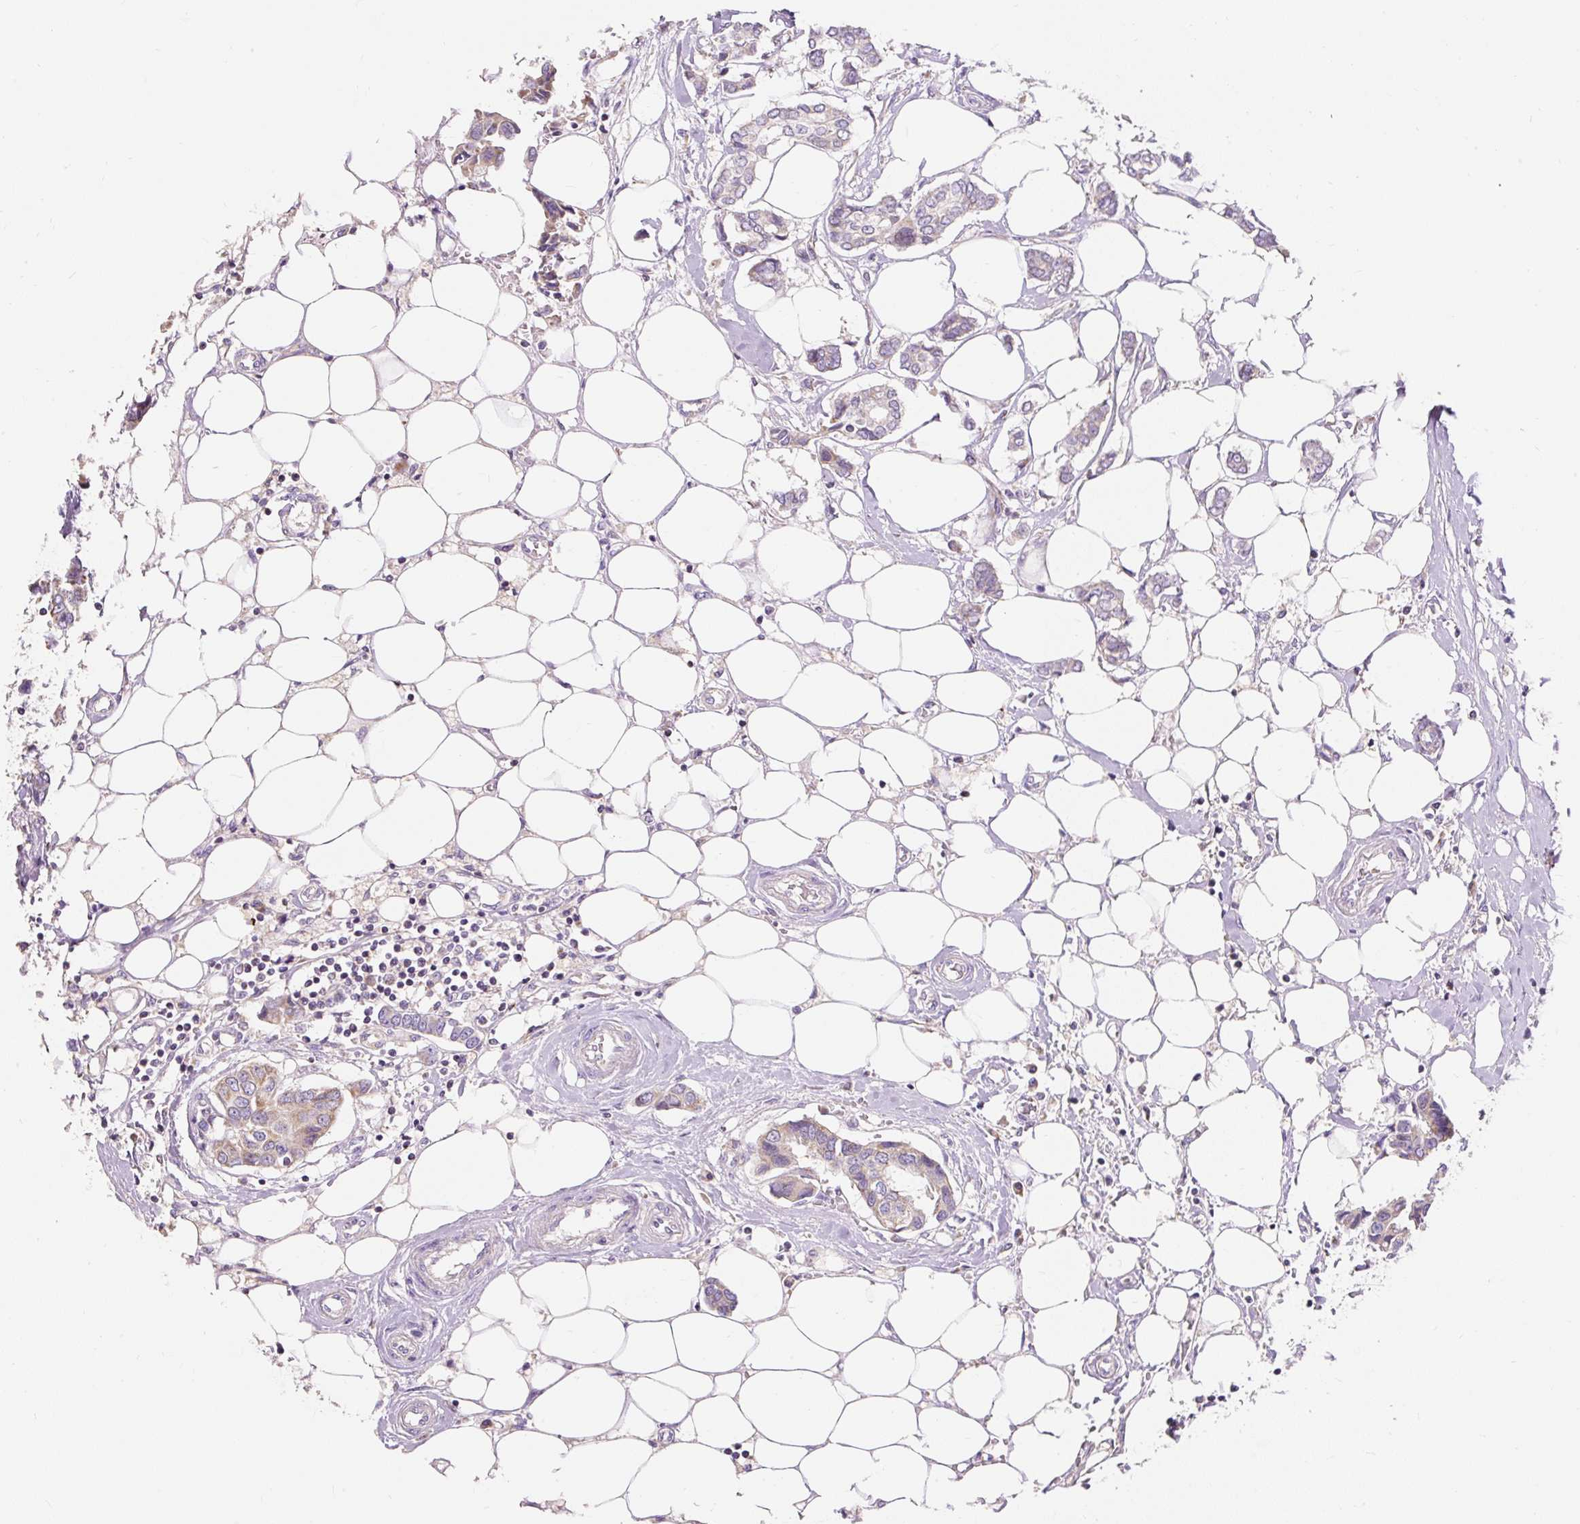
{"staining": {"intensity": "weak", "quantity": "25%-75%", "location": "cytoplasmic/membranous"}, "tissue": "breast cancer", "cell_type": "Tumor cells", "image_type": "cancer", "snomed": [{"axis": "morphology", "description": "Duct carcinoma"}, {"axis": "topography", "description": "Breast"}], "caption": "Breast intraductal carcinoma stained with a protein marker exhibits weak staining in tumor cells.", "gene": "PMAIP1", "patient": {"sex": "female", "age": 73}}